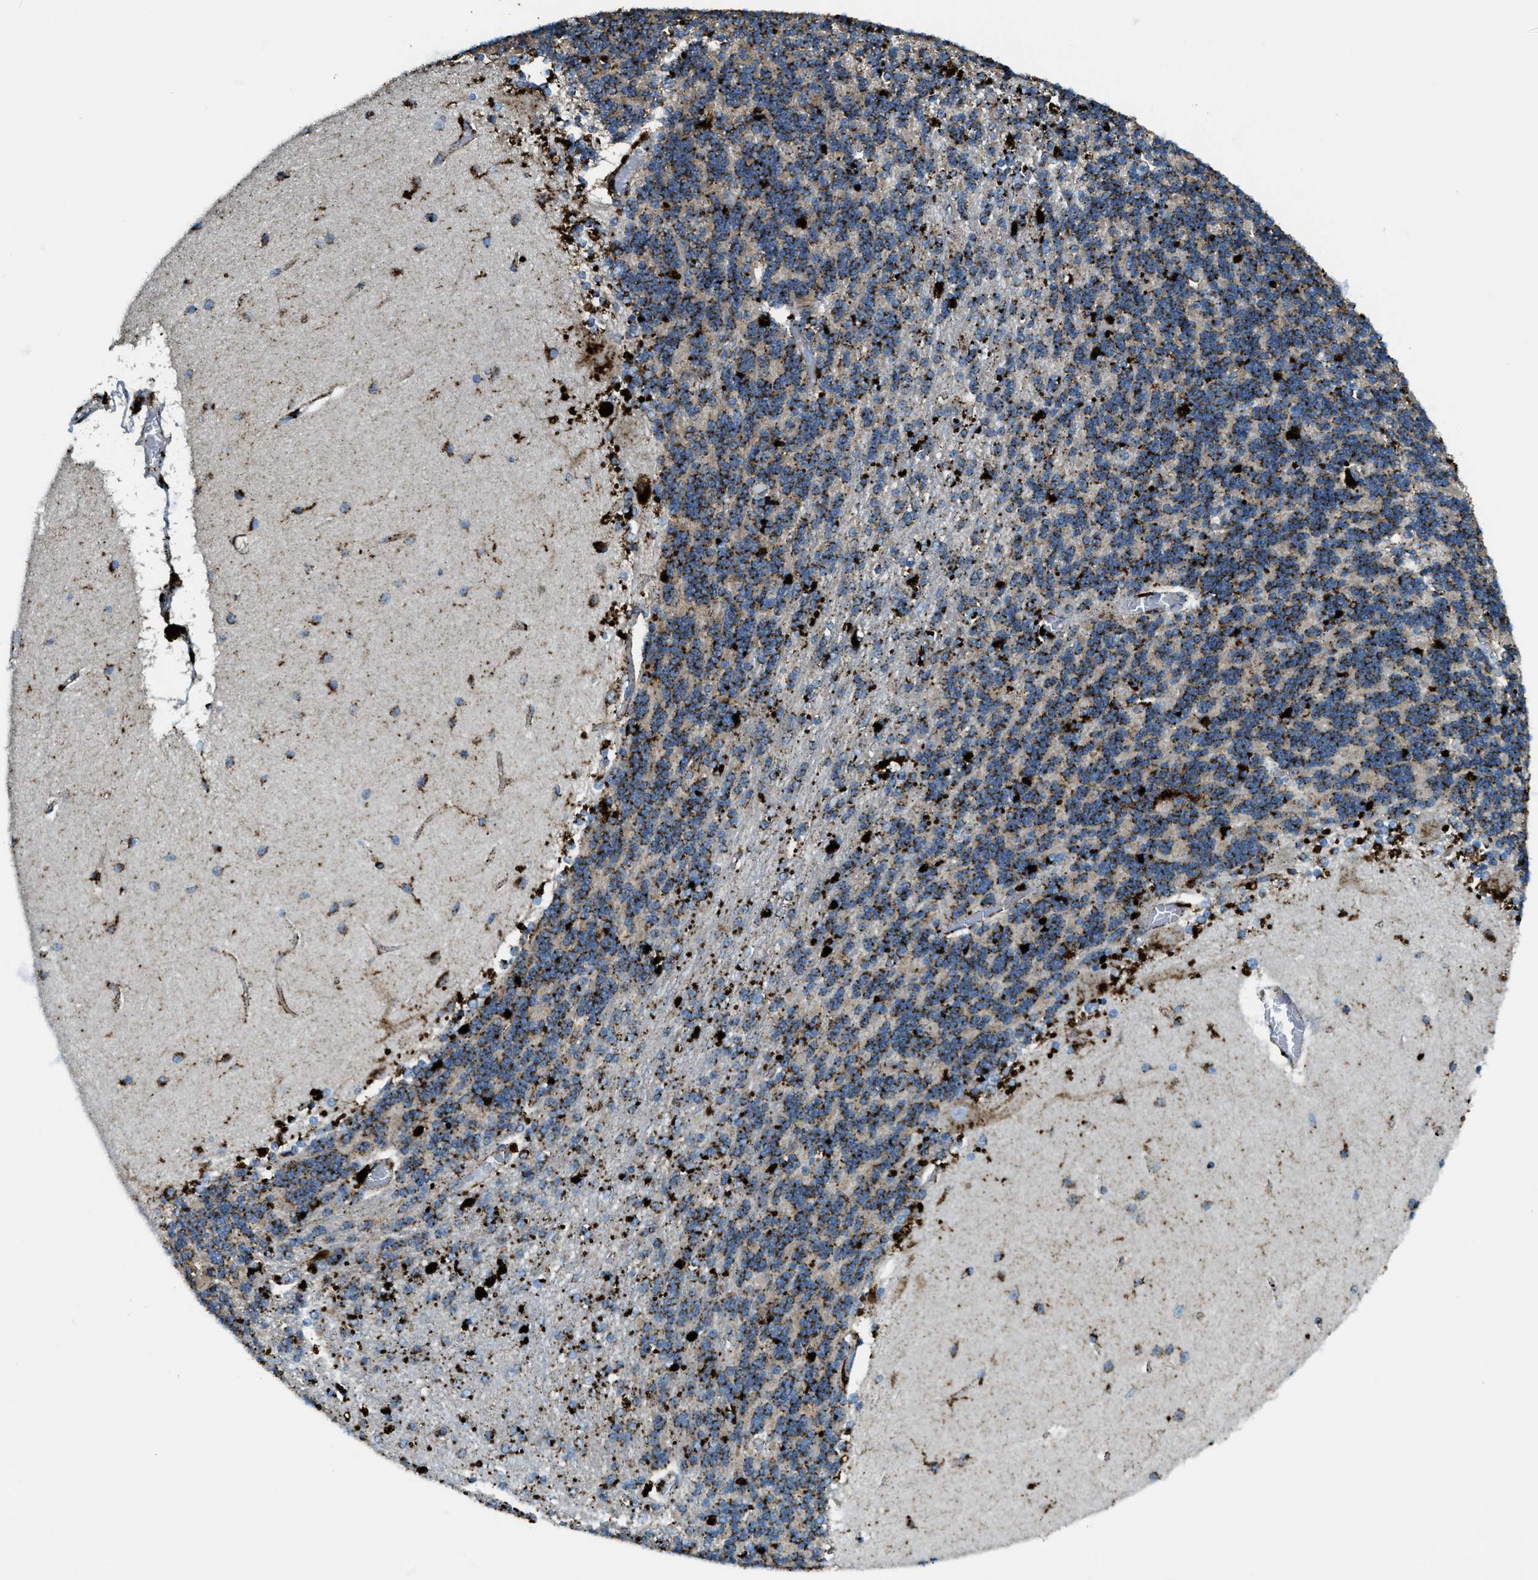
{"staining": {"intensity": "strong", "quantity": ">75%", "location": "cytoplasmic/membranous"}, "tissue": "cerebellum", "cell_type": "Cells in granular layer", "image_type": "normal", "snomed": [{"axis": "morphology", "description": "Normal tissue, NOS"}, {"axis": "topography", "description": "Cerebellum"}], "caption": "Cerebellum was stained to show a protein in brown. There is high levels of strong cytoplasmic/membranous positivity in approximately >75% of cells in granular layer. Ihc stains the protein in brown and the nuclei are stained blue.", "gene": "SCARB2", "patient": {"sex": "female", "age": 54}}